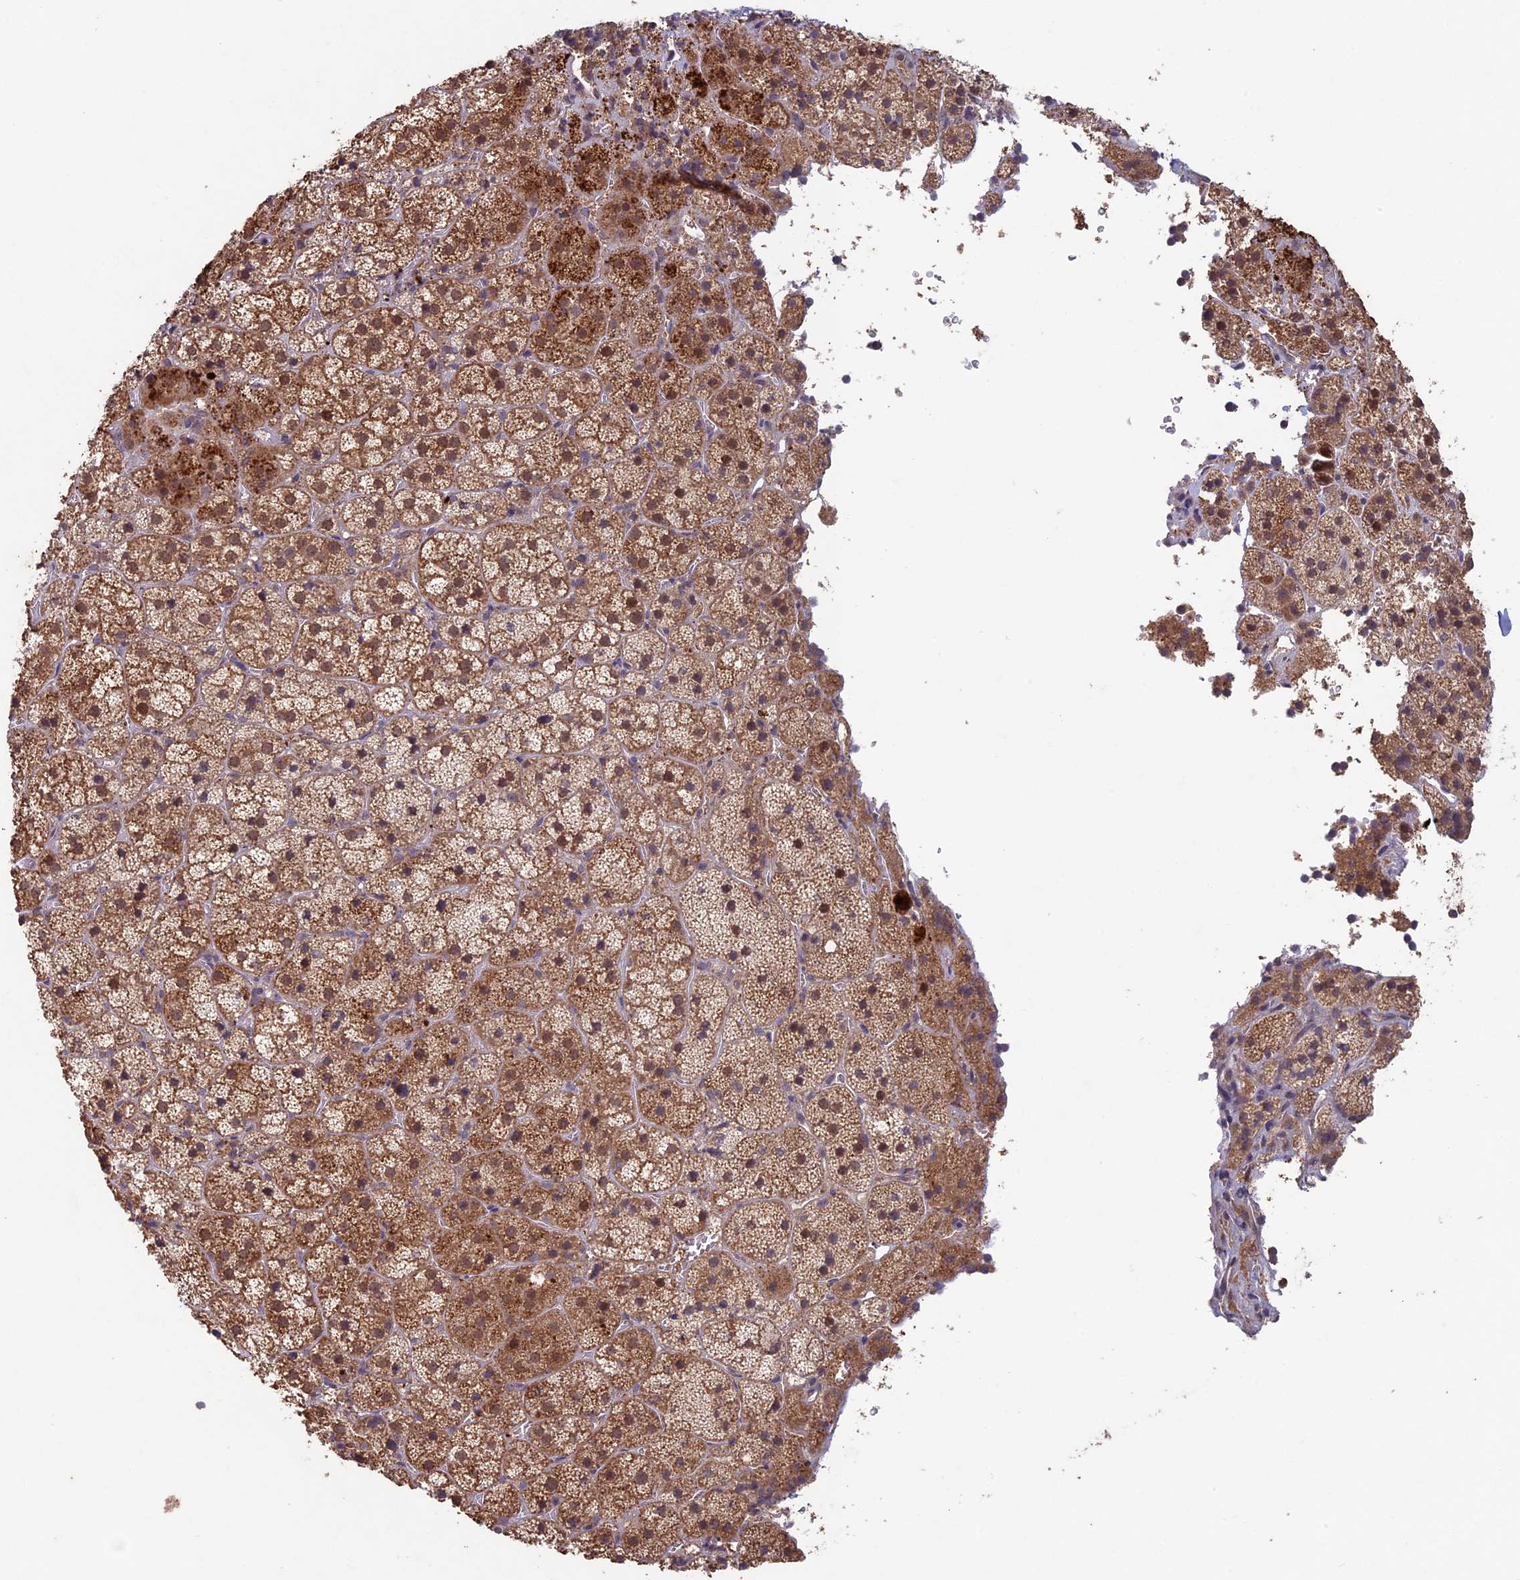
{"staining": {"intensity": "moderate", "quantity": ">75%", "location": "cytoplasmic/membranous"}, "tissue": "adrenal gland", "cell_type": "Glandular cells", "image_type": "normal", "snomed": [{"axis": "morphology", "description": "Normal tissue, NOS"}, {"axis": "topography", "description": "Adrenal gland"}], "caption": "Adrenal gland stained with DAB IHC displays medium levels of moderate cytoplasmic/membranous positivity in approximately >75% of glandular cells. The staining was performed using DAB (3,3'-diaminobenzidine) to visualize the protein expression in brown, while the nuclei were stained in blue with hematoxylin (Magnification: 20x).", "gene": "RCCD1", "patient": {"sex": "female", "age": 44}}